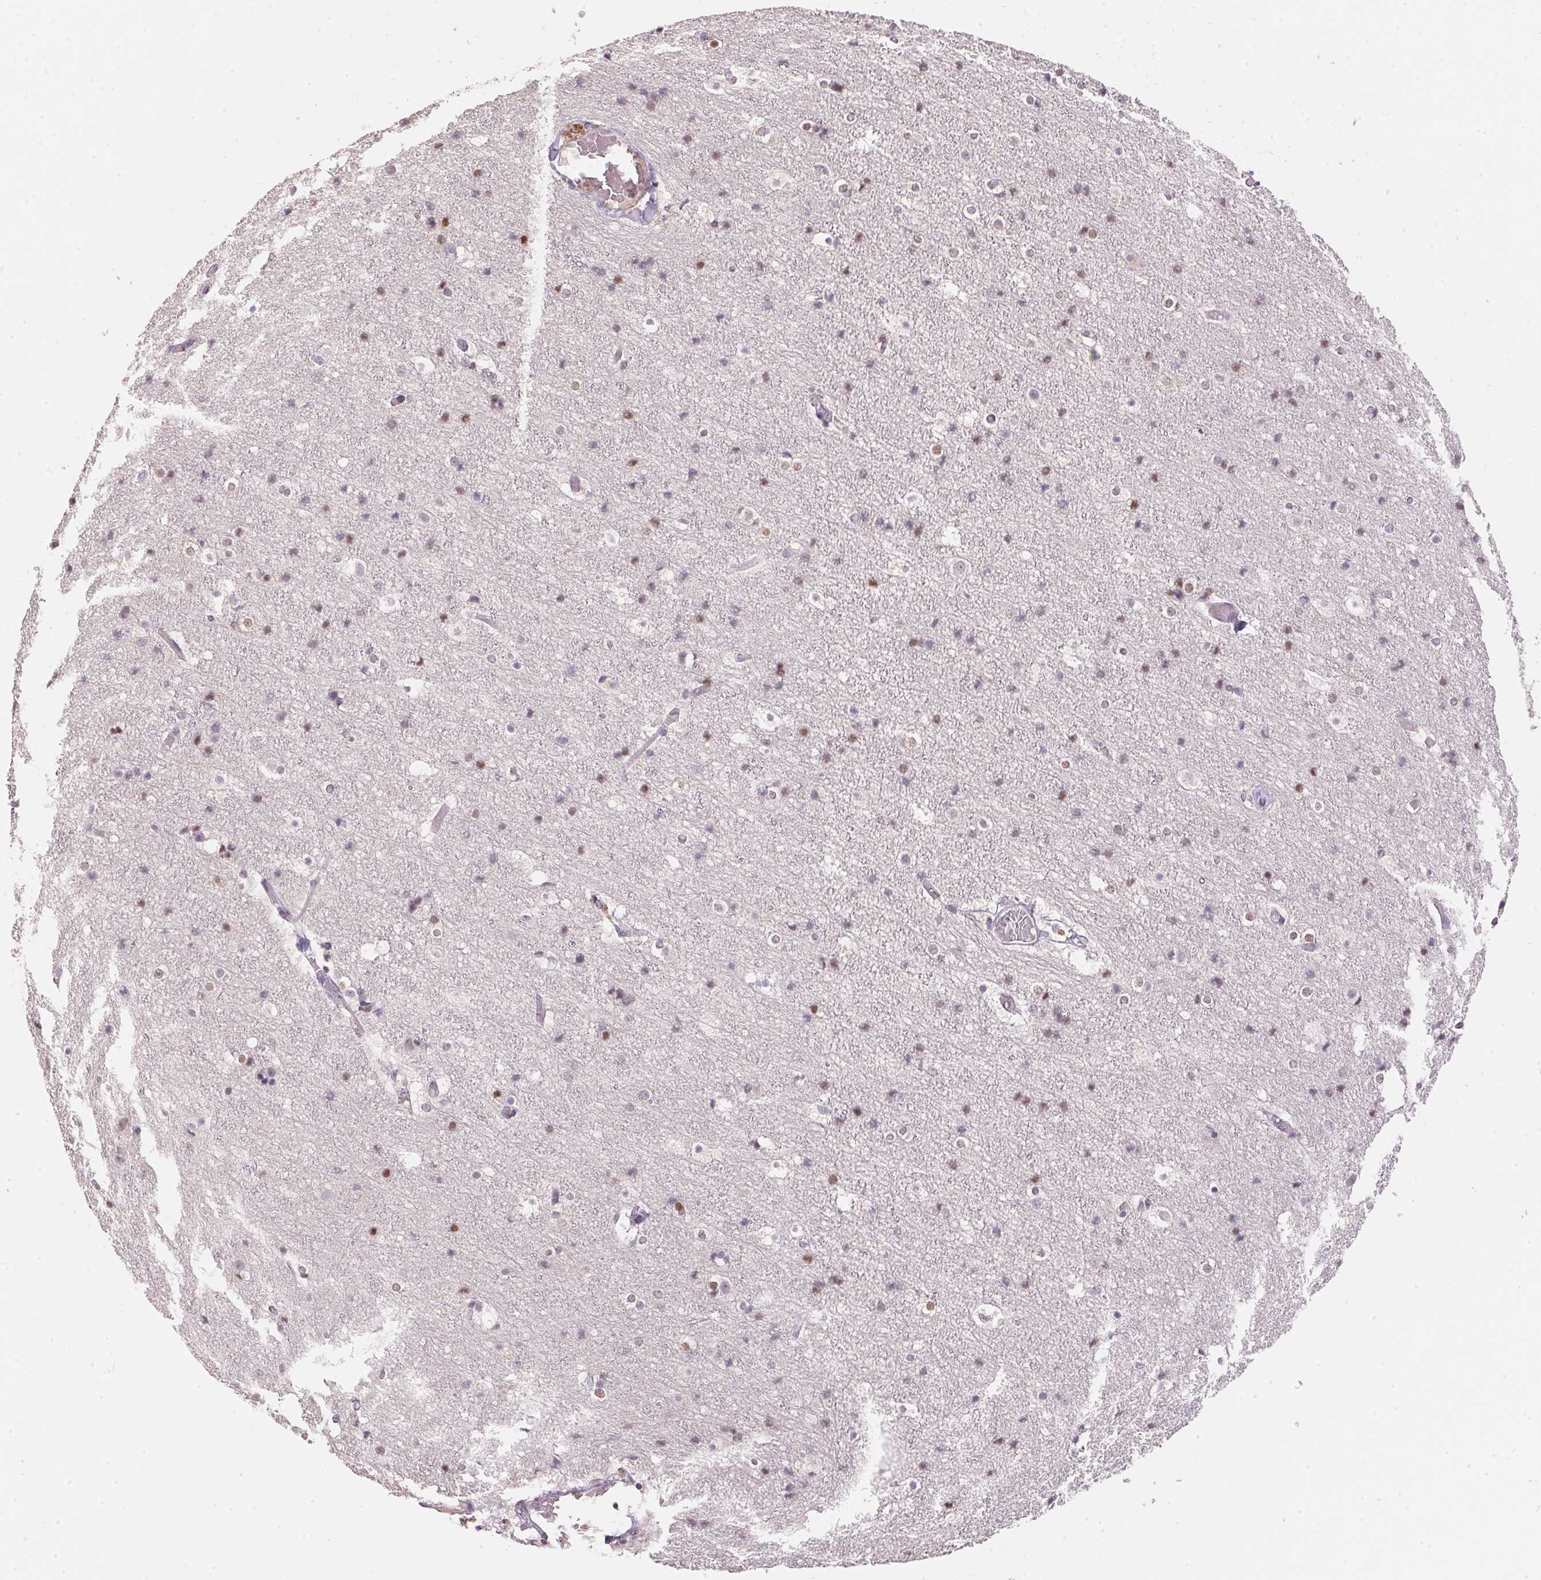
{"staining": {"intensity": "negative", "quantity": "none", "location": "none"}, "tissue": "cerebral cortex", "cell_type": "Endothelial cells", "image_type": "normal", "snomed": [{"axis": "morphology", "description": "Normal tissue, NOS"}, {"axis": "topography", "description": "Cerebral cortex"}], "caption": "The image shows no significant expression in endothelial cells of cerebral cortex.", "gene": "POLR3G", "patient": {"sex": "female", "age": 52}}